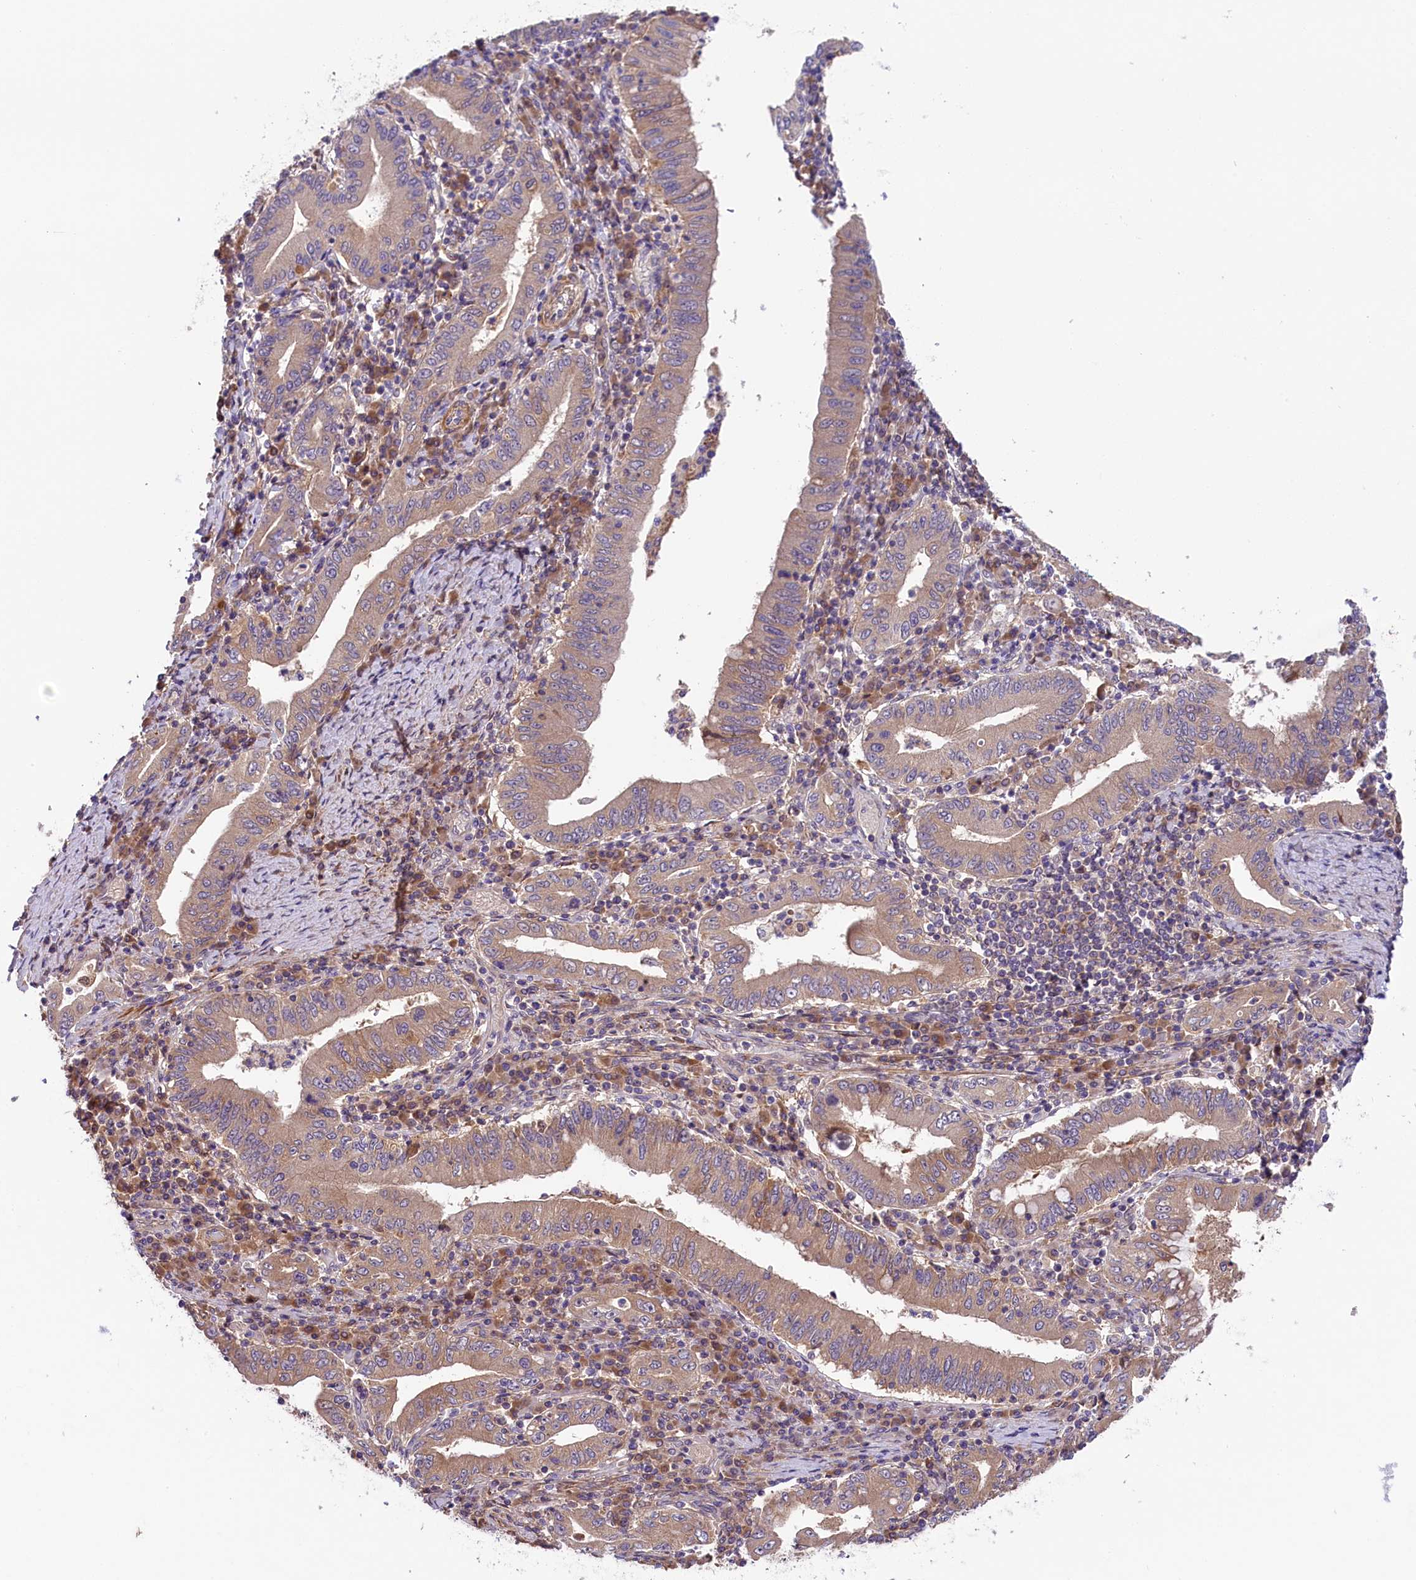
{"staining": {"intensity": "weak", "quantity": ">75%", "location": "cytoplasmic/membranous"}, "tissue": "stomach cancer", "cell_type": "Tumor cells", "image_type": "cancer", "snomed": [{"axis": "morphology", "description": "Normal tissue, NOS"}, {"axis": "morphology", "description": "Adenocarcinoma, NOS"}, {"axis": "topography", "description": "Esophagus"}, {"axis": "topography", "description": "Stomach, upper"}, {"axis": "topography", "description": "Peripheral nerve tissue"}], "caption": "Stomach adenocarcinoma stained with a brown dye shows weak cytoplasmic/membranous positive staining in approximately >75% of tumor cells.", "gene": "COG8", "patient": {"sex": "male", "age": 62}}